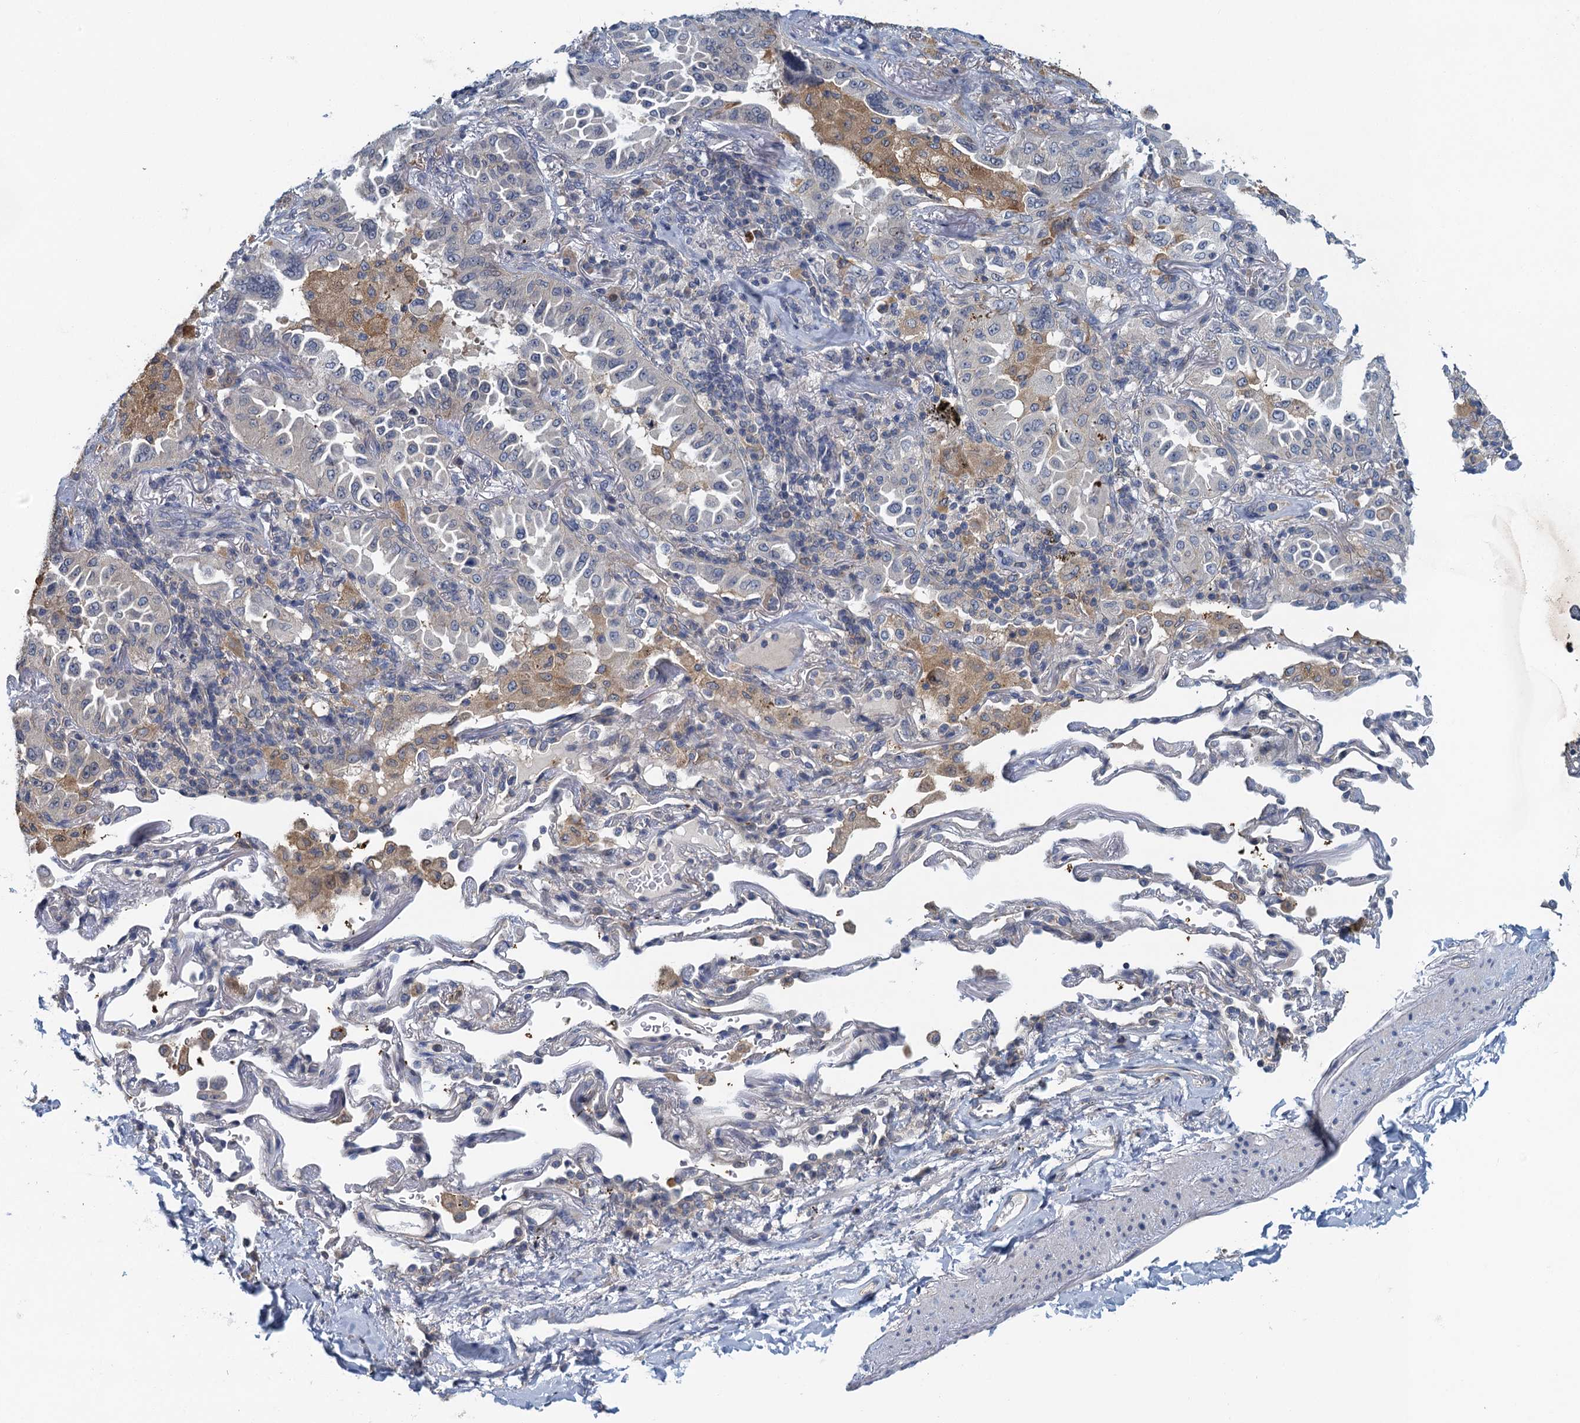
{"staining": {"intensity": "negative", "quantity": "none", "location": "none"}, "tissue": "lung cancer", "cell_type": "Tumor cells", "image_type": "cancer", "snomed": [{"axis": "morphology", "description": "Adenocarcinoma, NOS"}, {"axis": "topography", "description": "Lung"}], "caption": "Tumor cells show no significant protein expression in lung cancer (adenocarcinoma).", "gene": "NCKAP1L", "patient": {"sex": "female", "age": 69}}